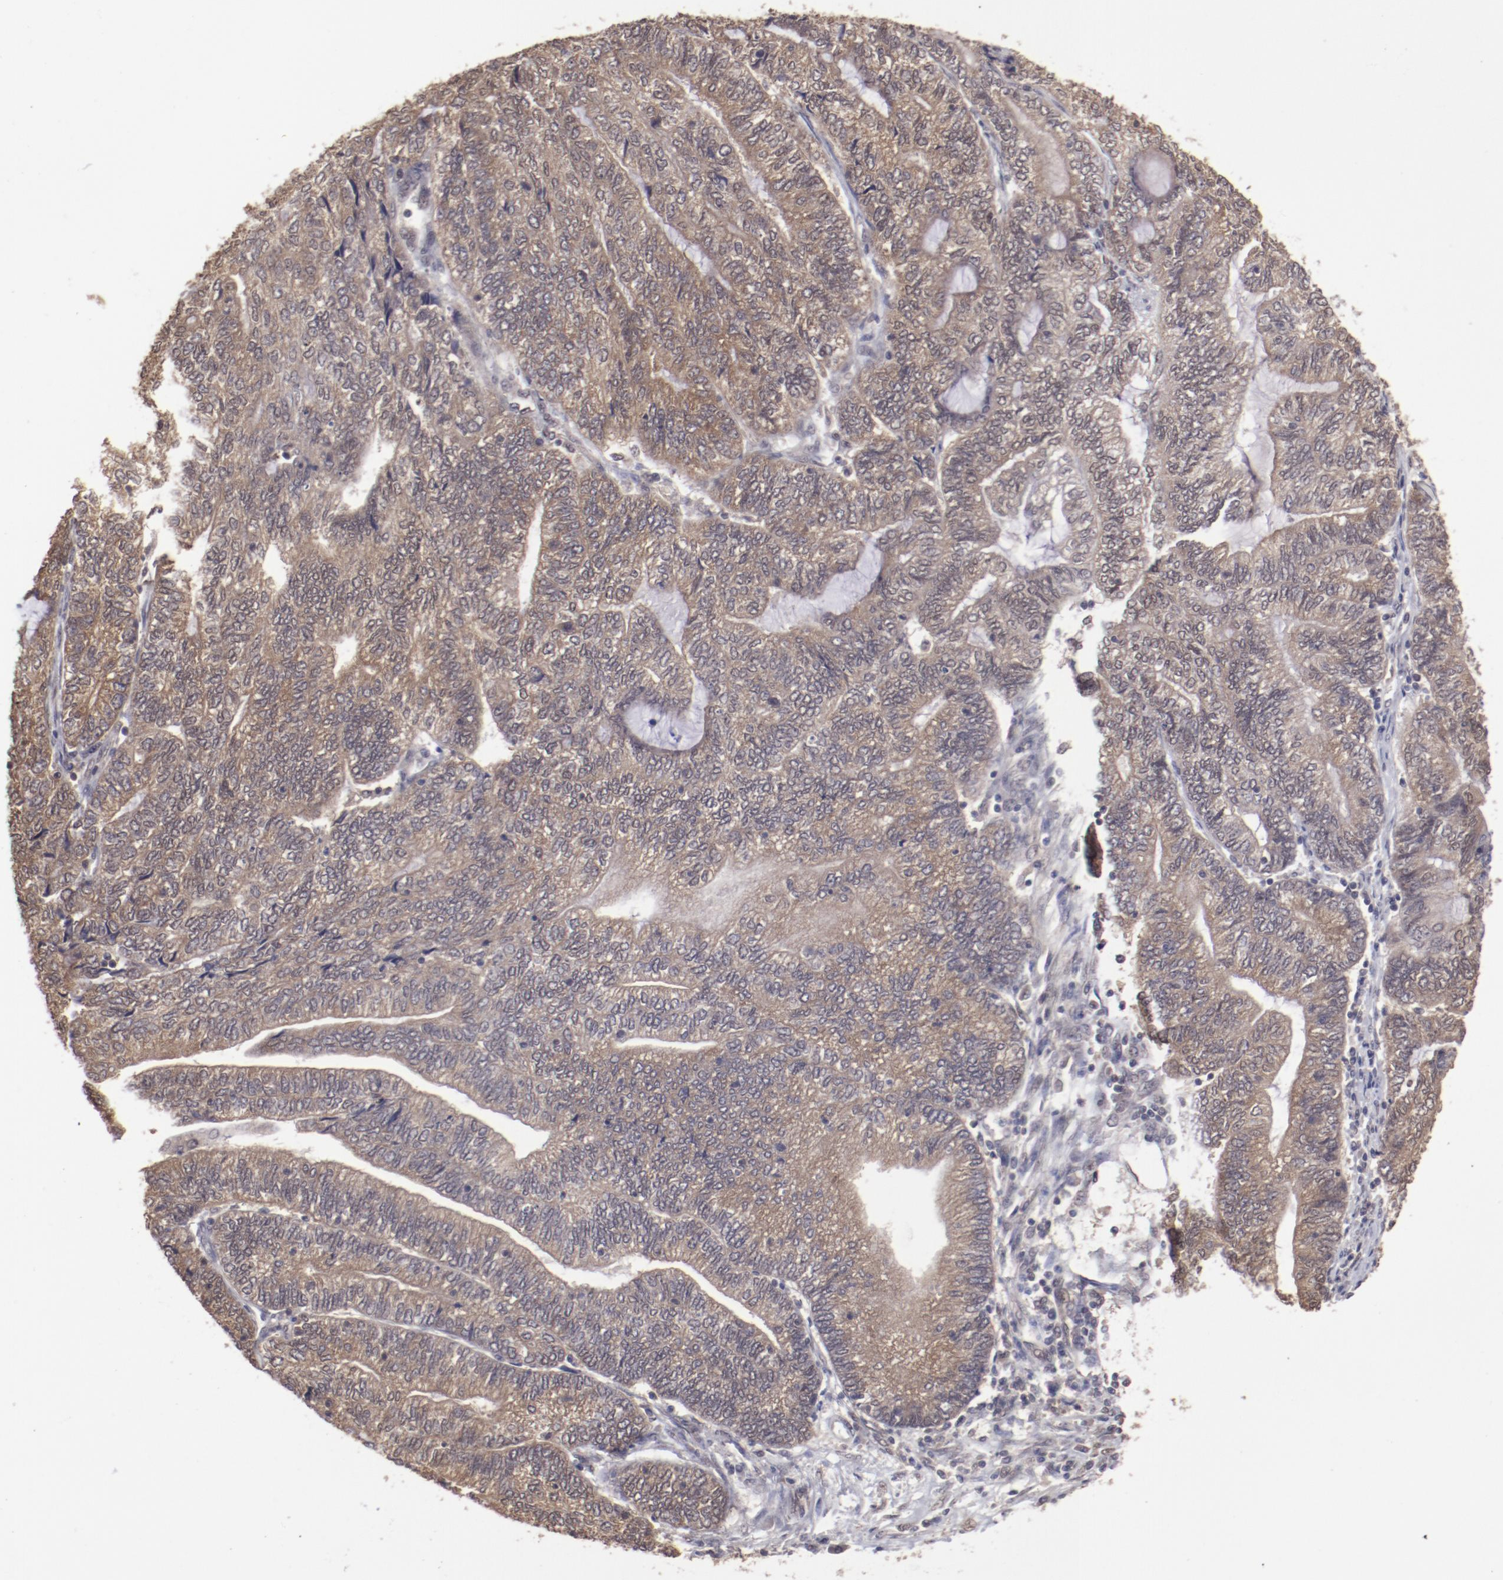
{"staining": {"intensity": "moderate", "quantity": ">75%", "location": "cytoplasmic/membranous"}, "tissue": "endometrial cancer", "cell_type": "Tumor cells", "image_type": "cancer", "snomed": [{"axis": "morphology", "description": "Adenocarcinoma, NOS"}, {"axis": "topography", "description": "Uterus"}, {"axis": "topography", "description": "Endometrium"}], "caption": "An immunohistochemistry micrograph of neoplastic tissue is shown. Protein staining in brown labels moderate cytoplasmic/membranous positivity in endometrial cancer (adenocarcinoma) within tumor cells. Immunohistochemistry stains the protein of interest in brown and the nuclei are stained blue.", "gene": "ARNT", "patient": {"sex": "female", "age": 70}}